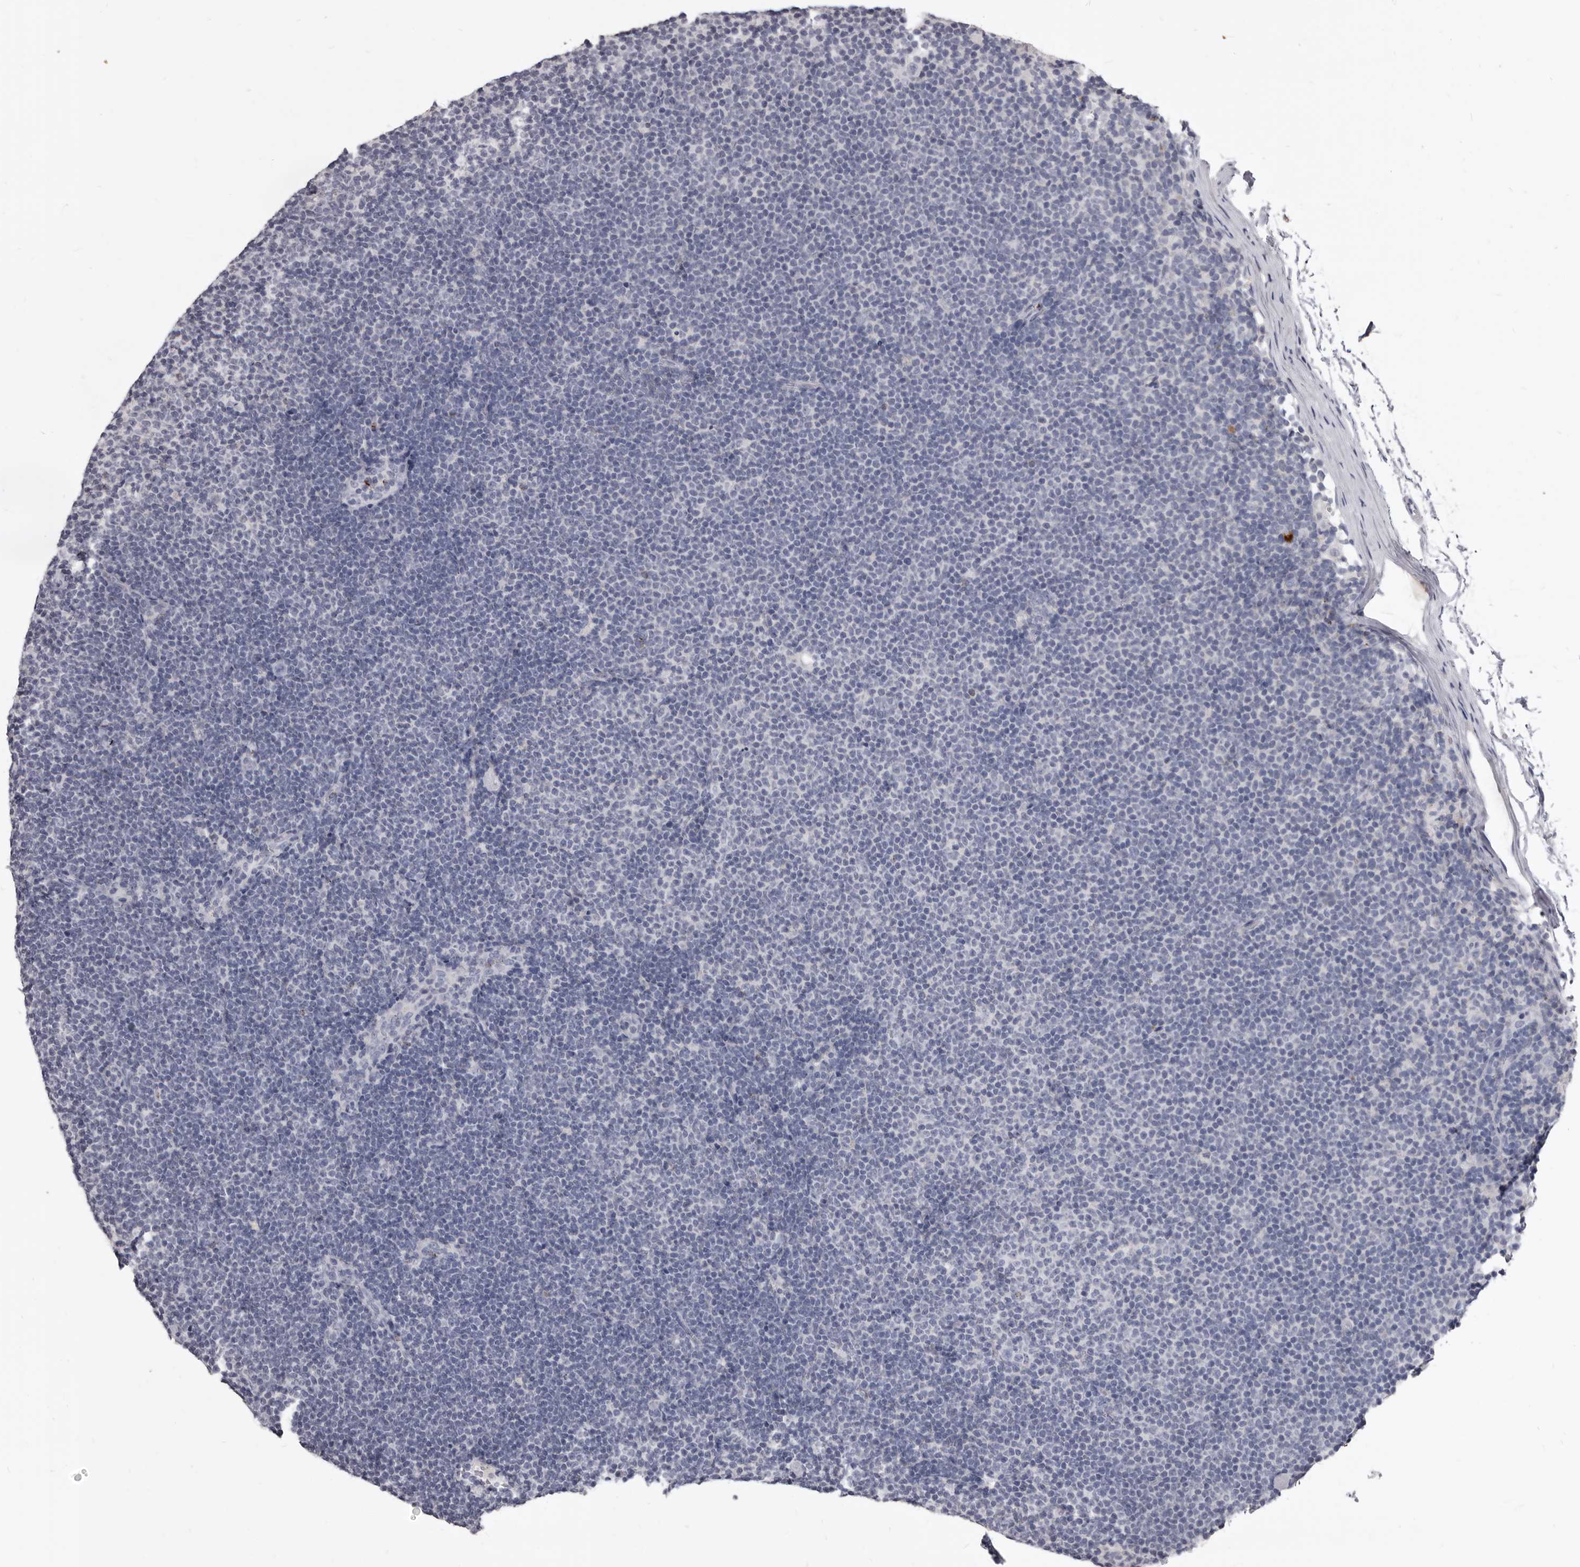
{"staining": {"intensity": "negative", "quantity": "none", "location": "none"}, "tissue": "lymphoma", "cell_type": "Tumor cells", "image_type": "cancer", "snomed": [{"axis": "morphology", "description": "Malignant lymphoma, non-Hodgkin's type, Low grade"}, {"axis": "topography", "description": "Lymph node"}], "caption": "Immunohistochemistry of lymphoma shows no positivity in tumor cells.", "gene": "GZMH", "patient": {"sex": "female", "age": 53}}